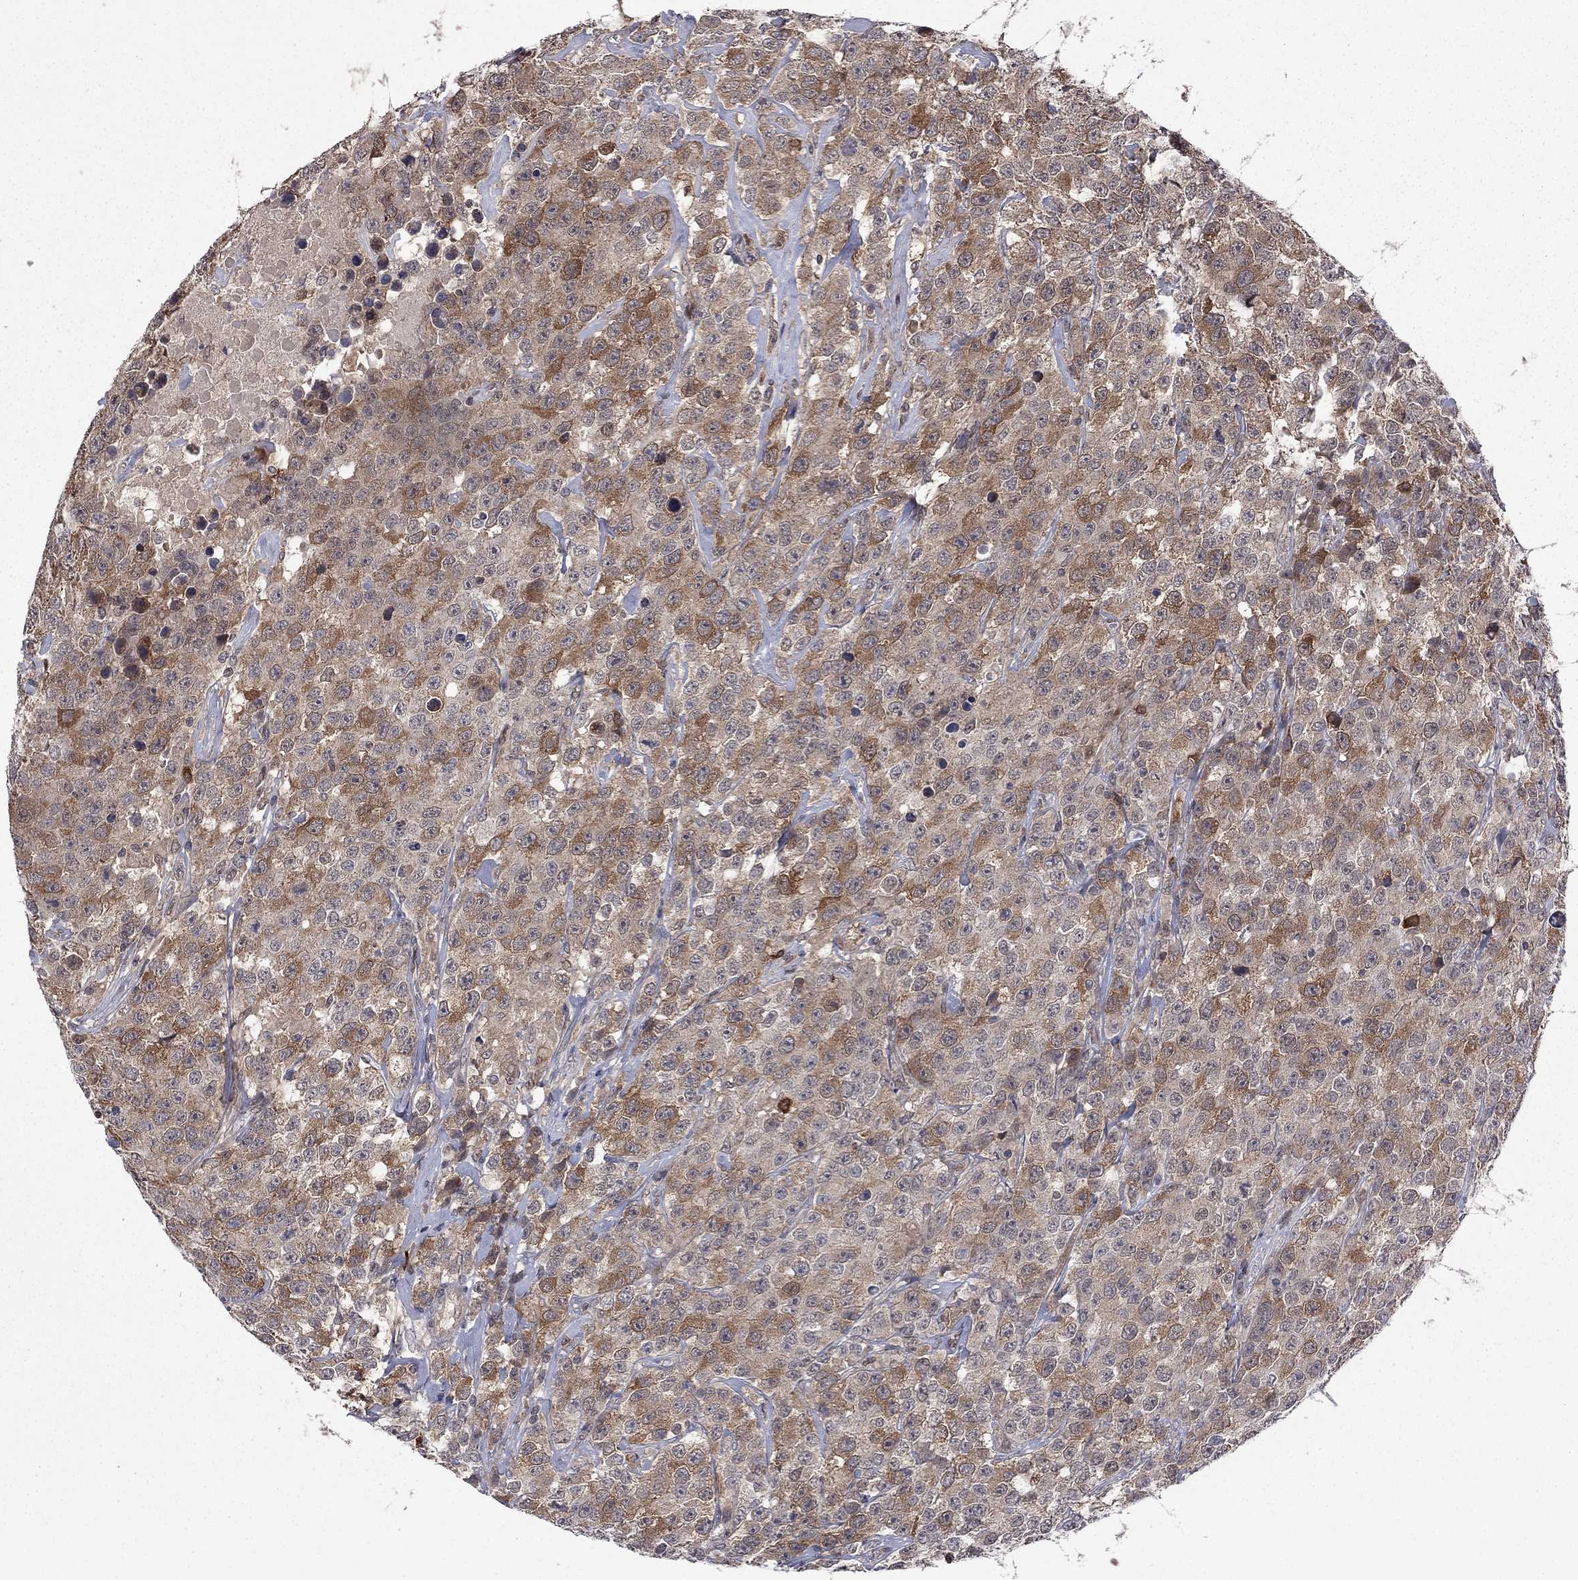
{"staining": {"intensity": "strong", "quantity": "25%-75%", "location": "cytoplasmic/membranous"}, "tissue": "testis cancer", "cell_type": "Tumor cells", "image_type": "cancer", "snomed": [{"axis": "morphology", "description": "Seminoma, NOS"}, {"axis": "topography", "description": "Testis"}], "caption": "Tumor cells exhibit high levels of strong cytoplasmic/membranous expression in about 25%-75% of cells in testis cancer (seminoma).", "gene": "GPAA1", "patient": {"sex": "male", "age": 59}}